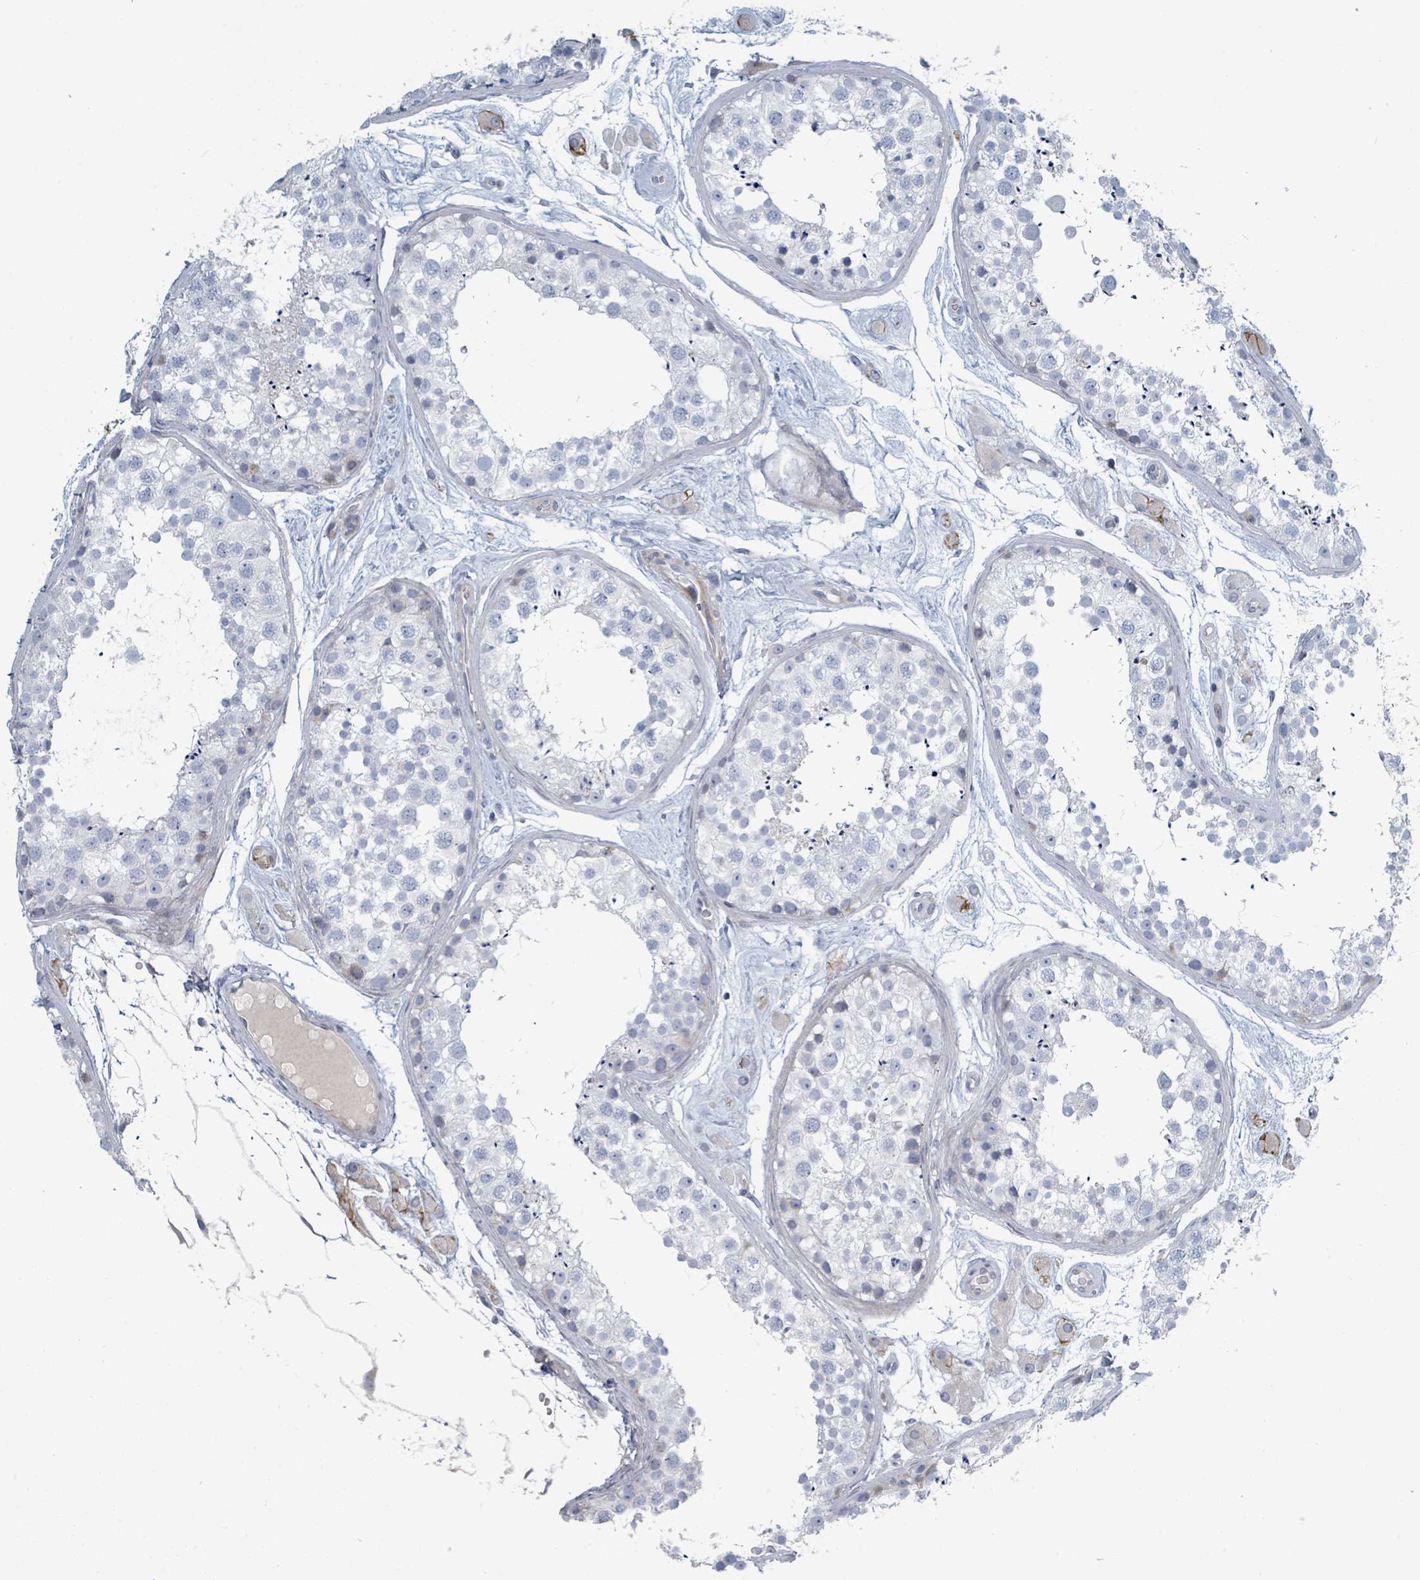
{"staining": {"intensity": "negative", "quantity": "none", "location": "none"}, "tissue": "testis", "cell_type": "Cells in seminiferous ducts", "image_type": "normal", "snomed": [{"axis": "morphology", "description": "Normal tissue, NOS"}, {"axis": "topography", "description": "Testis"}], "caption": "Immunohistochemistry (IHC) histopathology image of benign human testis stained for a protein (brown), which displays no positivity in cells in seminiferous ducts. (DAB (3,3'-diaminobenzidine) immunohistochemistry (IHC) visualized using brightfield microscopy, high magnification).", "gene": "RAB33B", "patient": {"sex": "male", "age": 25}}